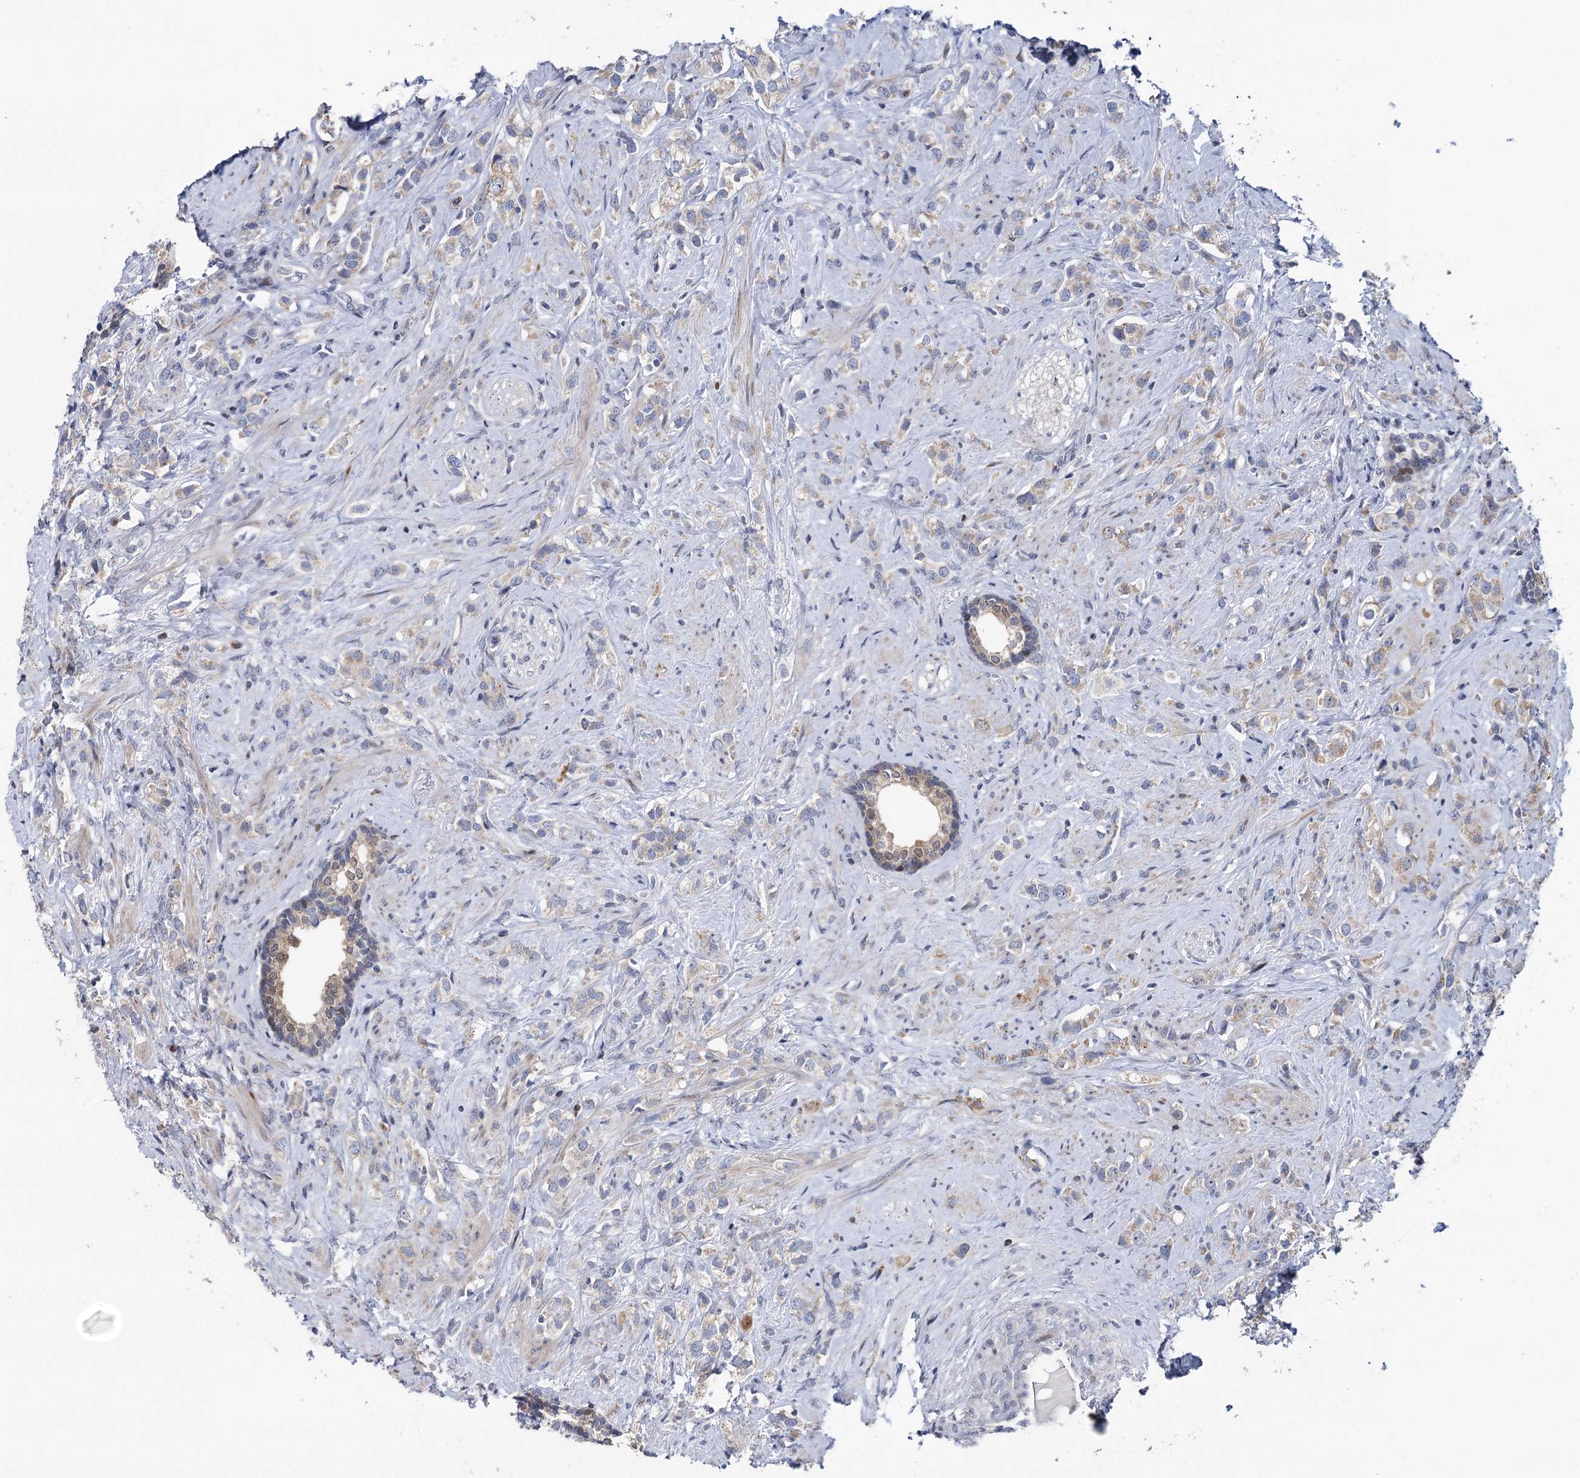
{"staining": {"intensity": "negative", "quantity": "none", "location": "none"}, "tissue": "prostate cancer", "cell_type": "Tumor cells", "image_type": "cancer", "snomed": [{"axis": "morphology", "description": "Adenocarcinoma, High grade"}, {"axis": "topography", "description": "Prostate"}], "caption": "Prostate cancer stained for a protein using immunohistochemistry (IHC) demonstrates no staining tumor cells.", "gene": "PTGR1", "patient": {"sex": "male", "age": 63}}